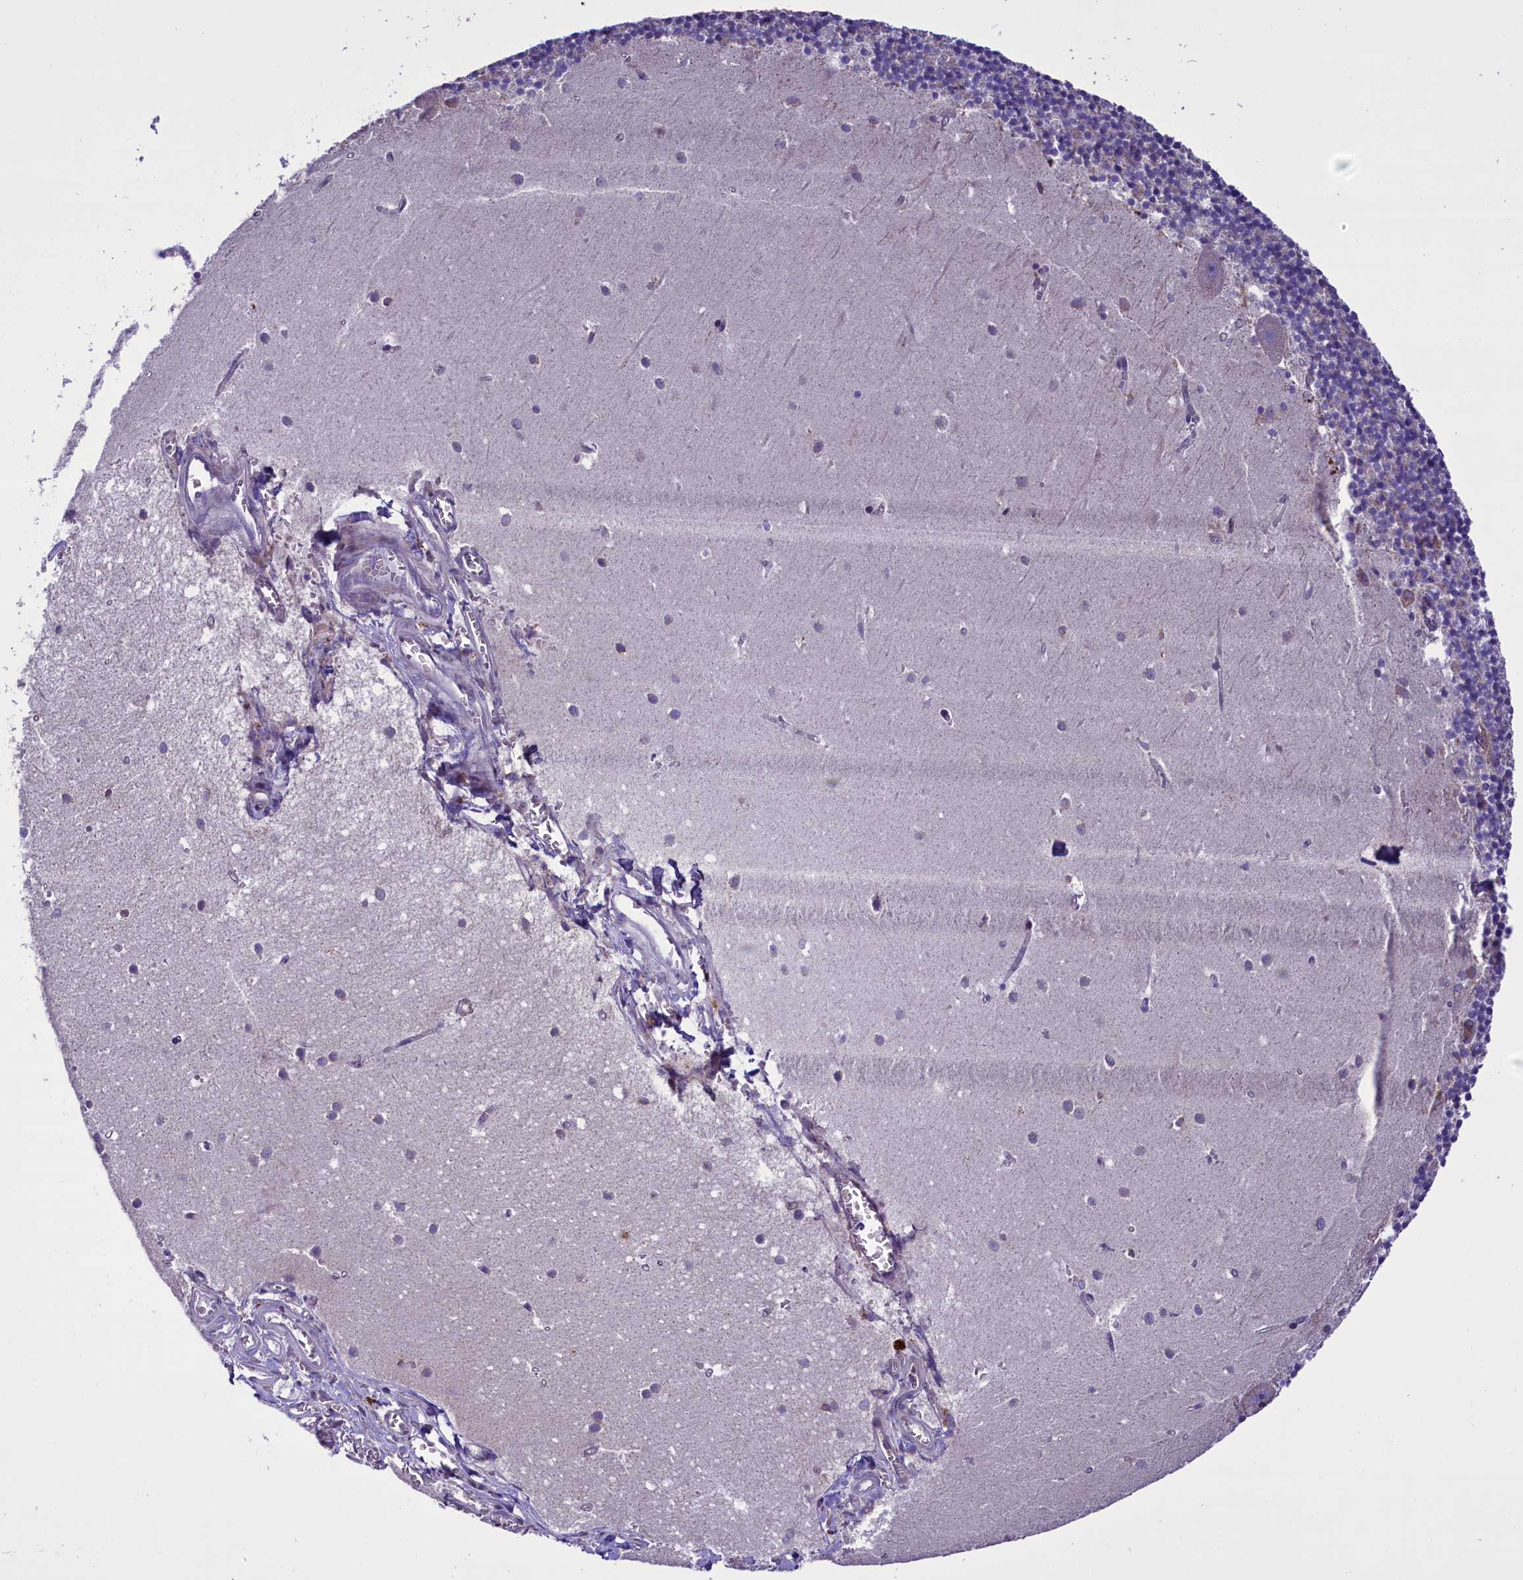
{"staining": {"intensity": "negative", "quantity": "none", "location": "none"}, "tissue": "cerebellum", "cell_type": "Cells in granular layer", "image_type": "normal", "snomed": [{"axis": "morphology", "description": "Normal tissue, NOS"}, {"axis": "topography", "description": "Cerebellum"}], "caption": "An immunohistochemistry micrograph of normal cerebellum is shown. There is no staining in cells in granular layer of cerebellum. The staining is performed using DAB (3,3'-diaminobenzidine) brown chromogen with nuclei counter-stained in using hematoxylin.", "gene": "MIEF2", "patient": {"sex": "male", "age": 54}}